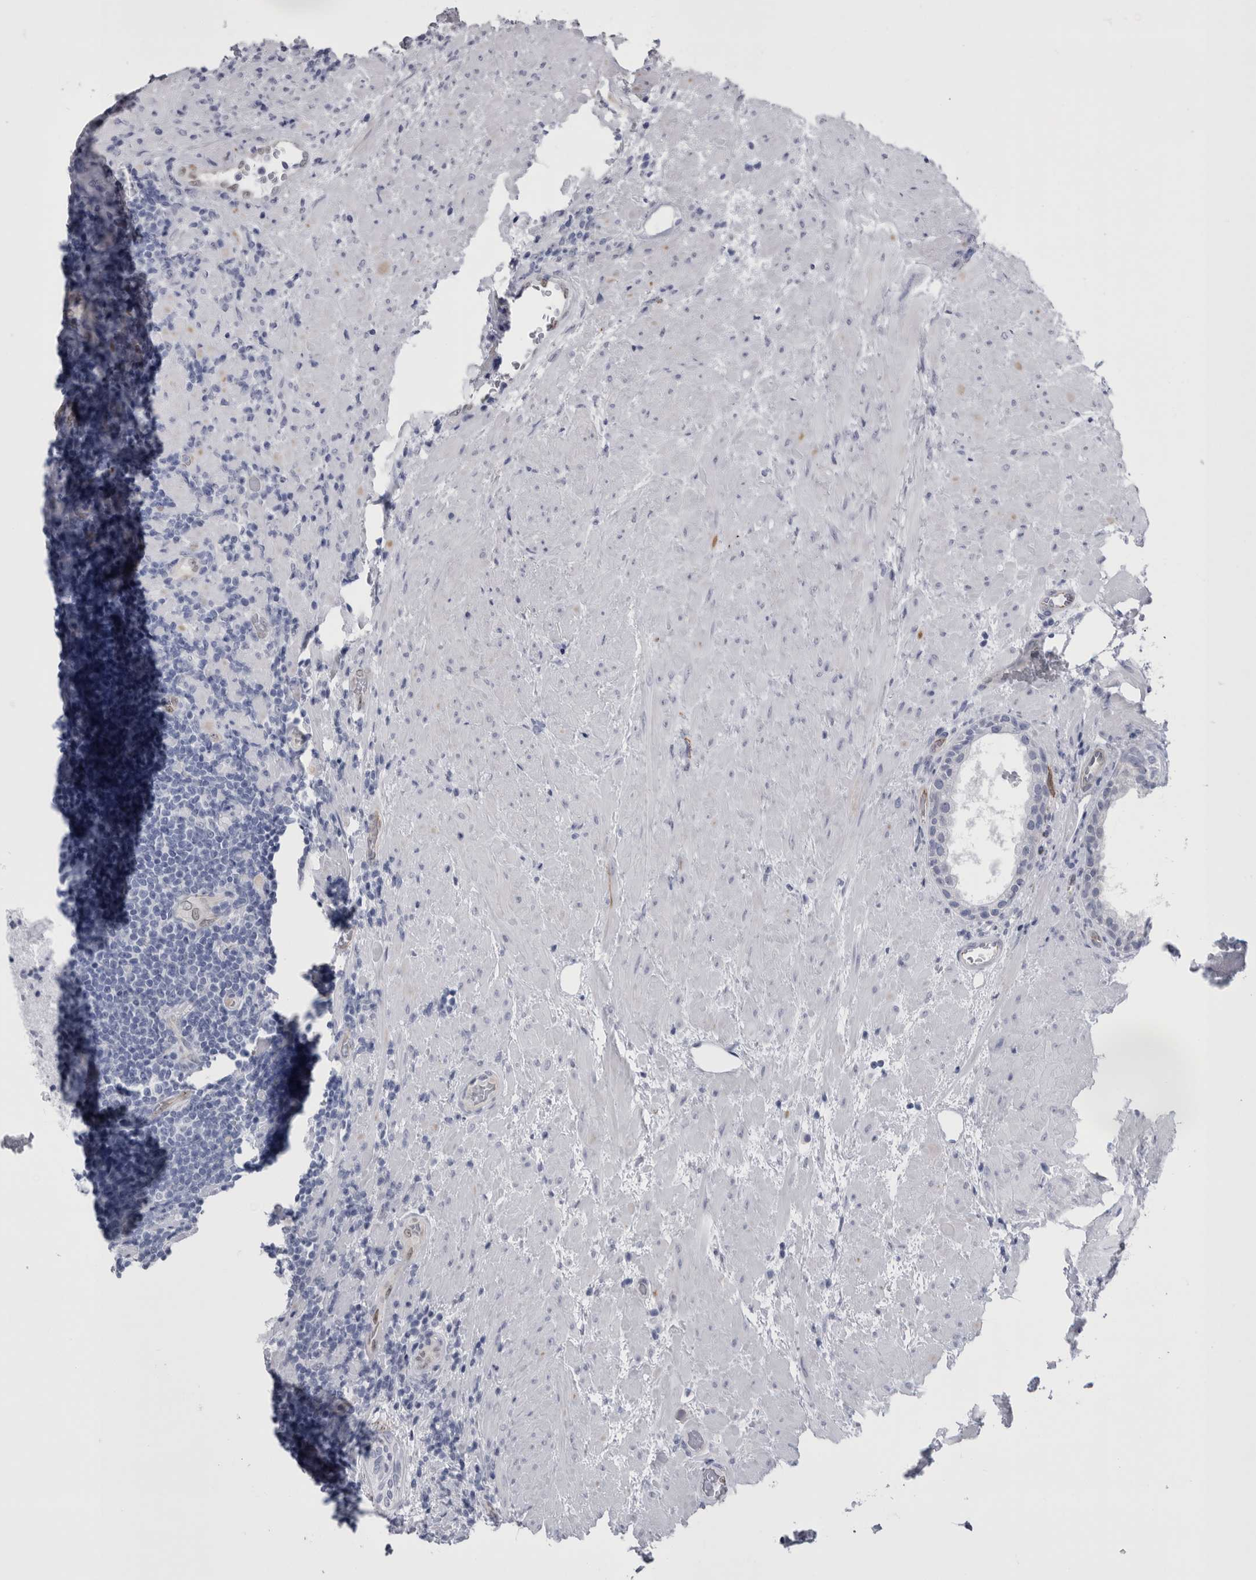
{"staining": {"intensity": "negative", "quantity": "none", "location": "none"}, "tissue": "prostate", "cell_type": "Glandular cells", "image_type": "normal", "snomed": [{"axis": "morphology", "description": "Normal tissue, NOS"}, {"axis": "topography", "description": "Prostate"}], "caption": "Immunohistochemical staining of benign human prostate exhibits no significant staining in glandular cells.", "gene": "VWDE", "patient": {"sex": "male", "age": 76}}